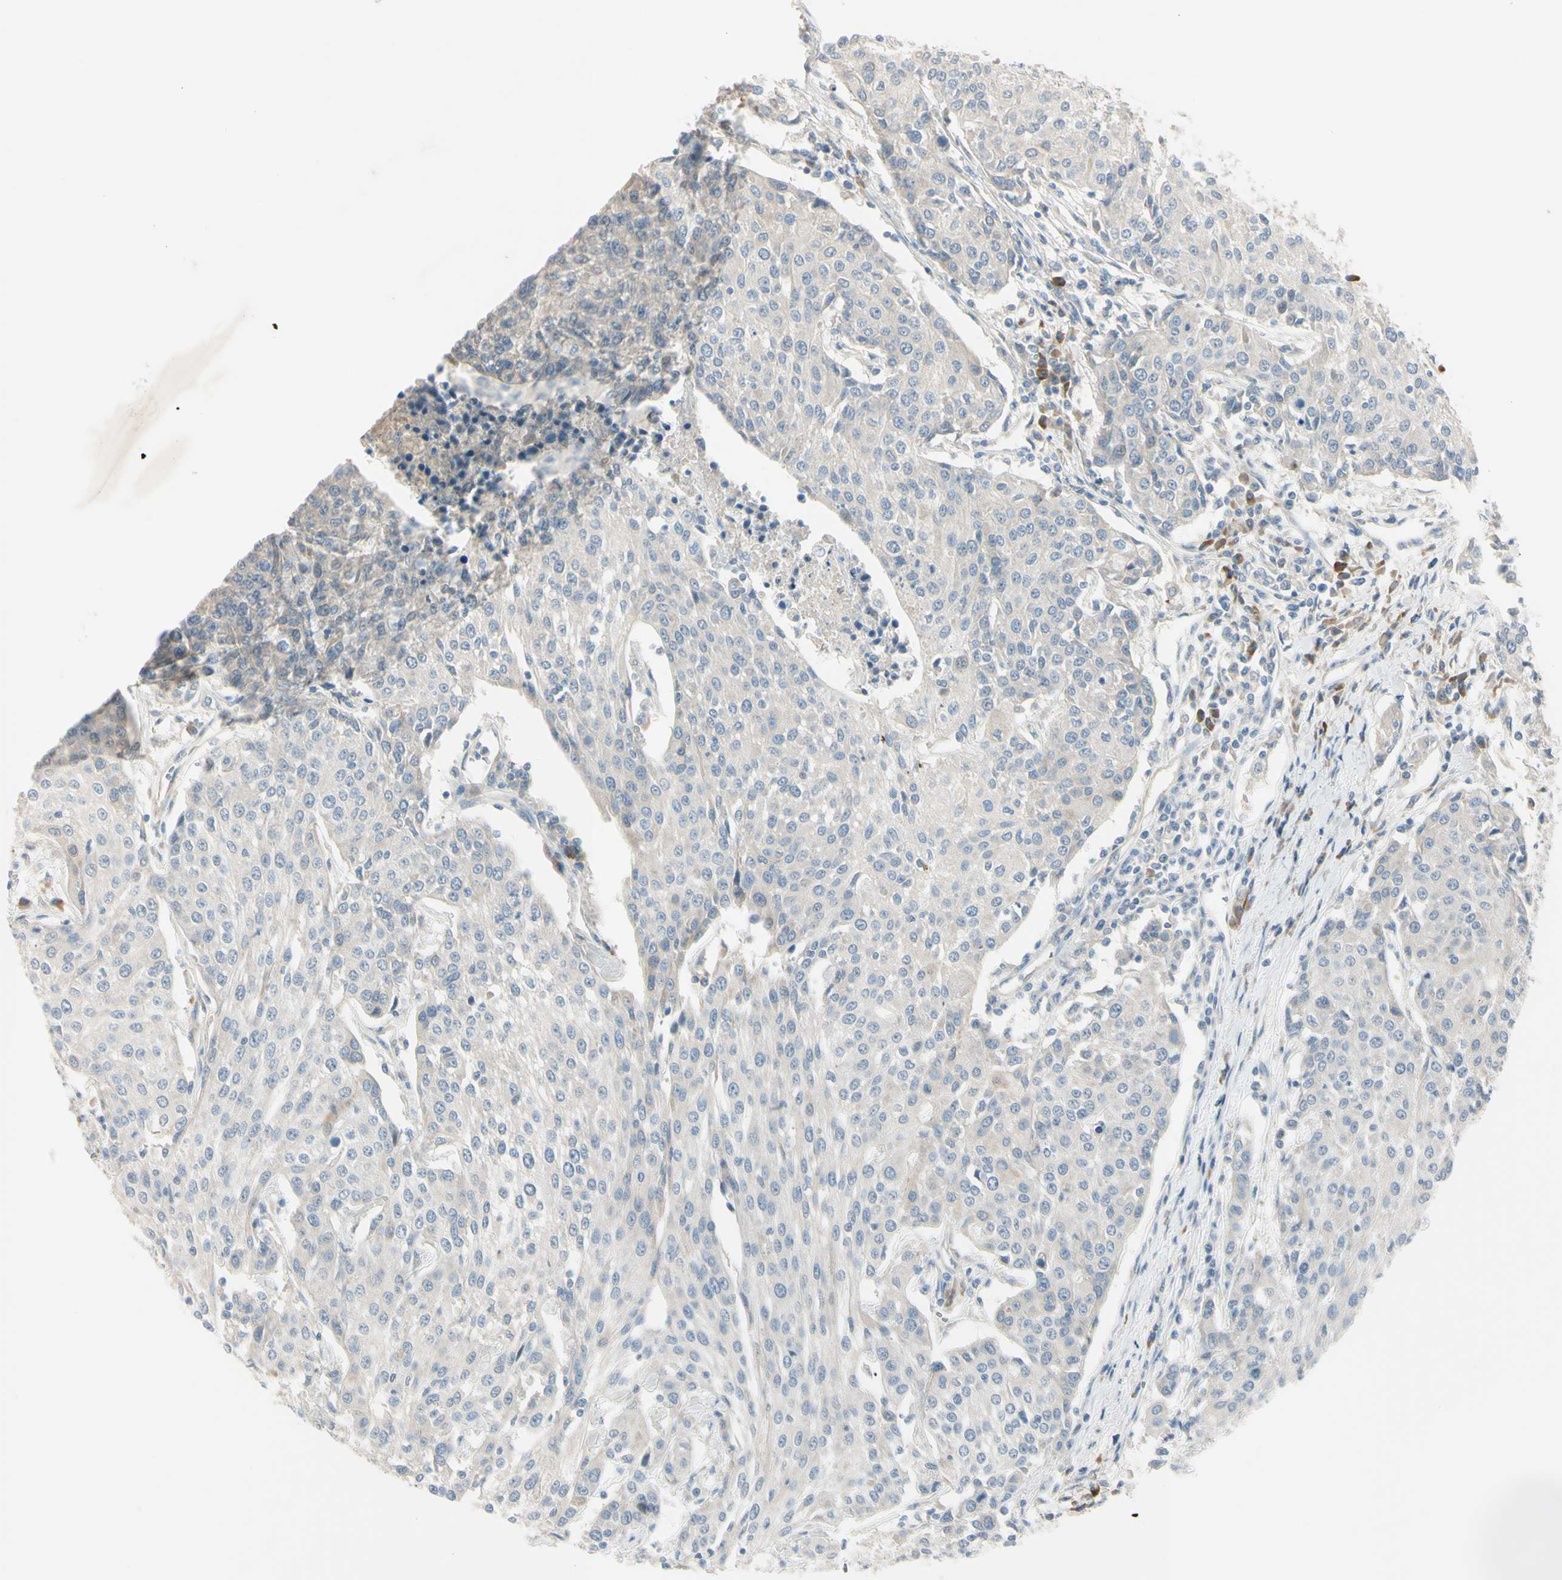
{"staining": {"intensity": "negative", "quantity": "none", "location": "none"}, "tissue": "urothelial cancer", "cell_type": "Tumor cells", "image_type": "cancer", "snomed": [{"axis": "morphology", "description": "Urothelial carcinoma, High grade"}, {"axis": "topography", "description": "Urinary bladder"}], "caption": "IHC micrograph of neoplastic tissue: high-grade urothelial carcinoma stained with DAB displays no significant protein expression in tumor cells. The staining was performed using DAB (3,3'-diaminobenzidine) to visualize the protein expression in brown, while the nuclei were stained in blue with hematoxylin (Magnification: 20x).", "gene": "AATK", "patient": {"sex": "female", "age": 85}}